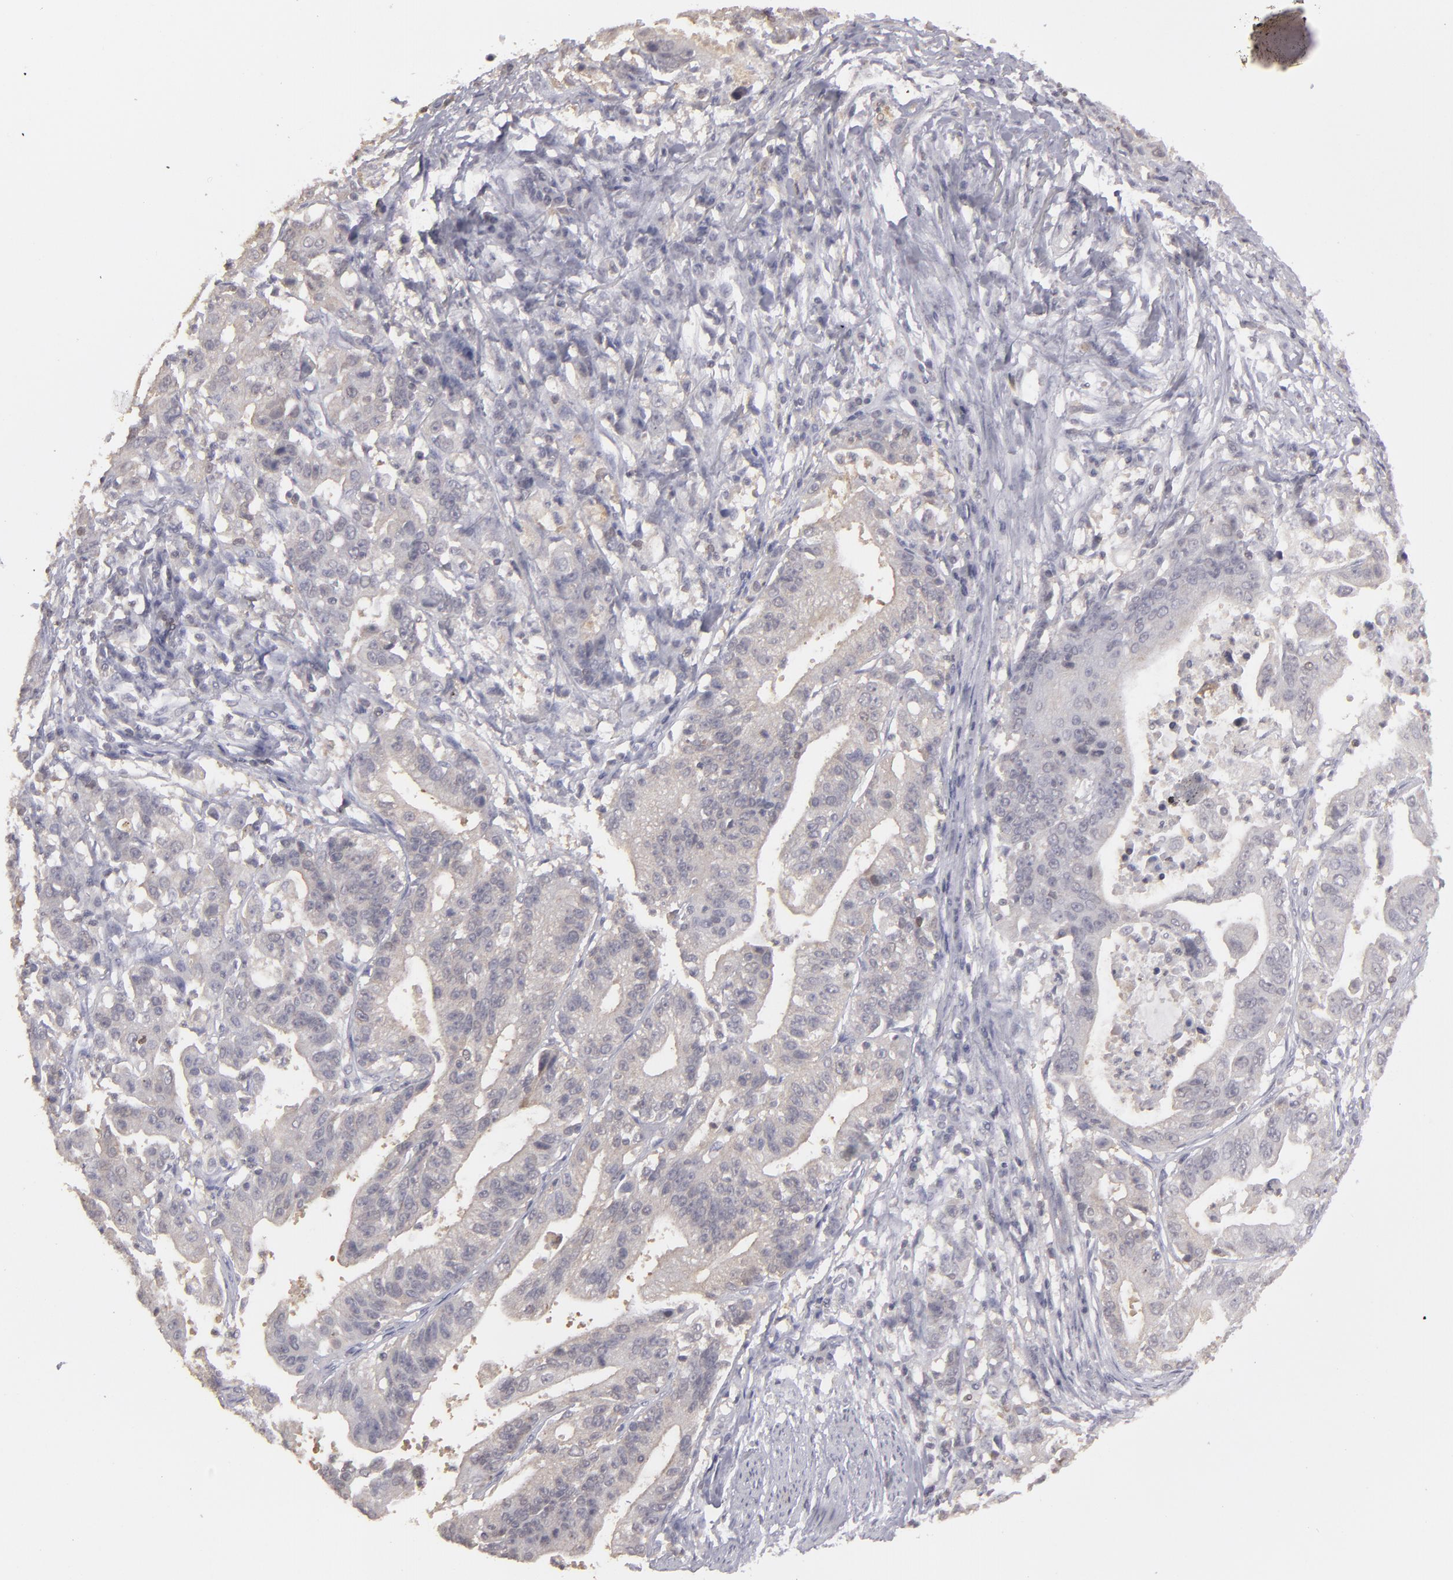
{"staining": {"intensity": "weak", "quantity": "25%-75%", "location": "cytoplasmic/membranous"}, "tissue": "stomach cancer", "cell_type": "Tumor cells", "image_type": "cancer", "snomed": [{"axis": "morphology", "description": "Adenocarcinoma, NOS"}, {"axis": "topography", "description": "Stomach, upper"}], "caption": "Weak cytoplasmic/membranous staining for a protein is seen in approximately 25%-75% of tumor cells of stomach cancer (adenocarcinoma) using IHC.", "gene": "SEMA3G", "patient": {"sex": "female", "age": 50}}